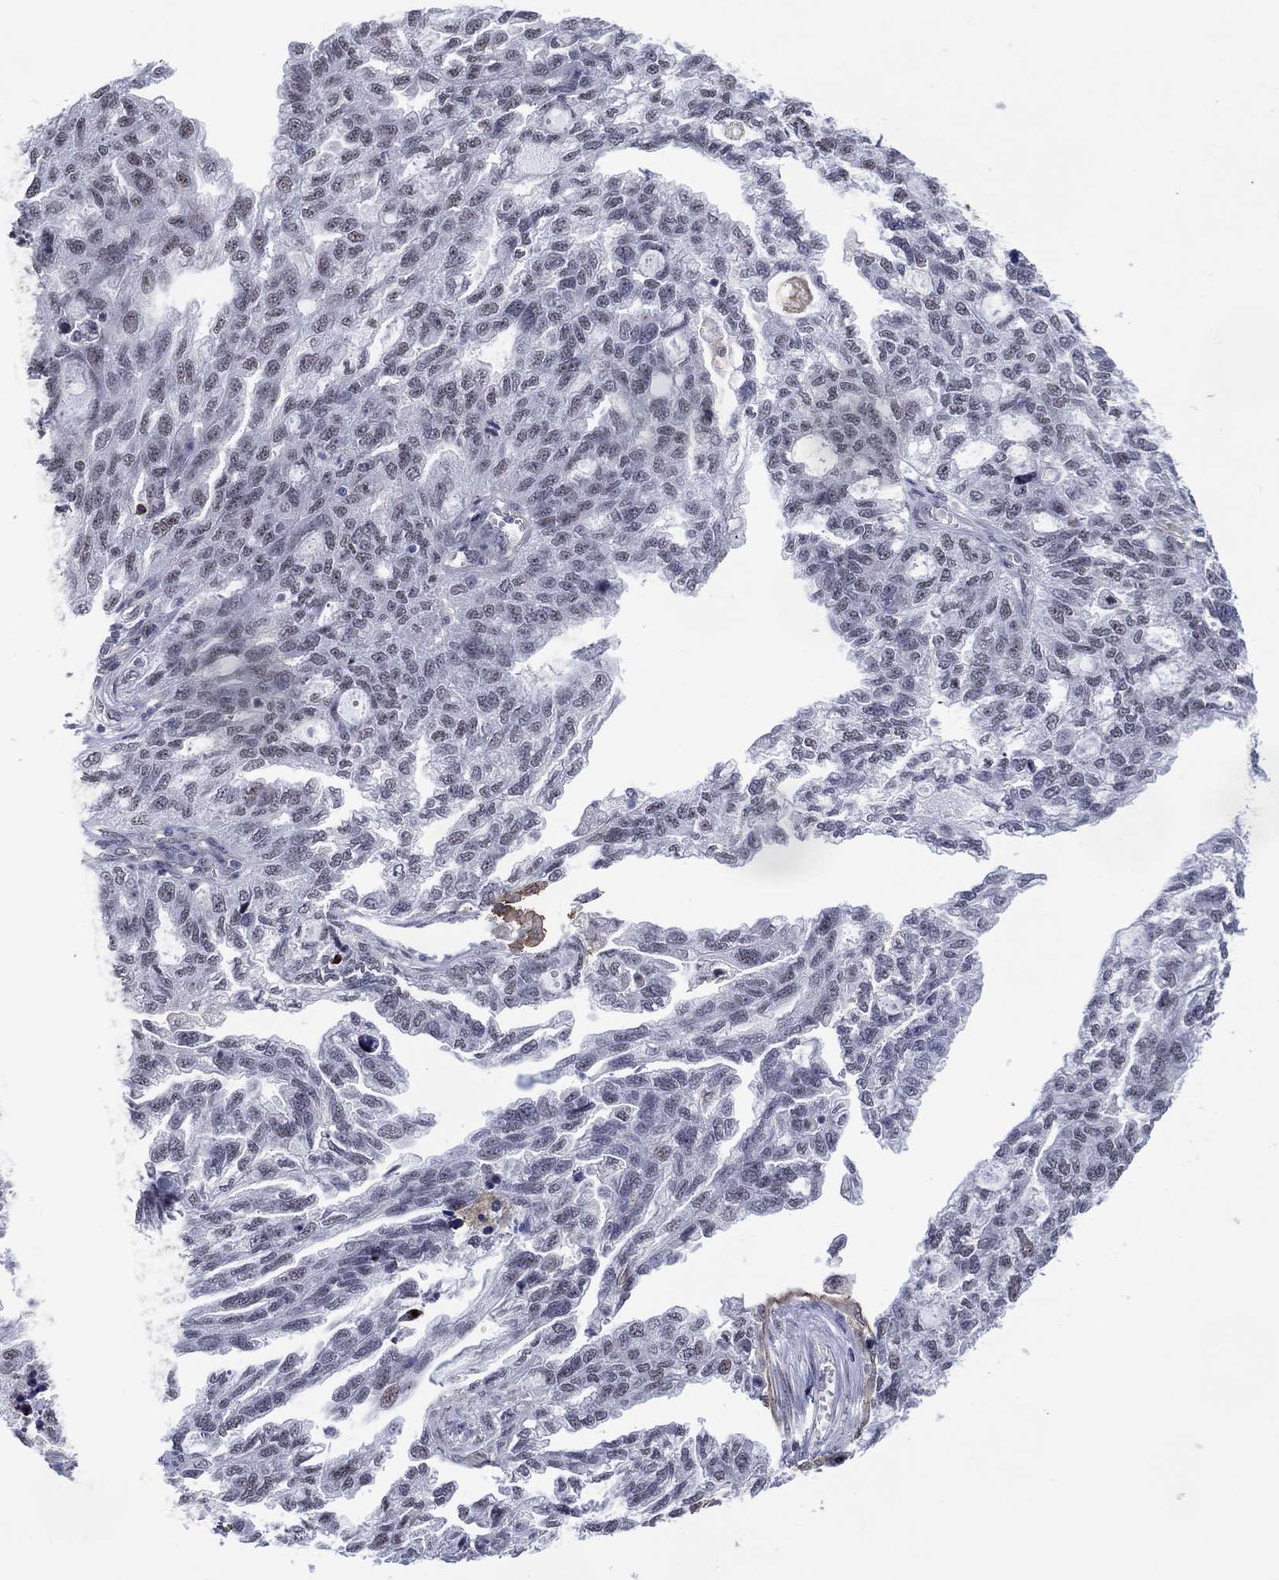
{"staining": {"intensity": "negative", "quantity": "none", "location": "none"}, "tissue": "ovarian cancer", "cell_type": "Tumor cells", "image_type": "cancer", "snomed": [{"axis": "morphology", "description": "Cystadenocarcinoma, serous, NOS"}, {"axis": "topography", "description": "Ovary"}], "caption": "Protein analysis of ovarian serous cystadenocarcinoma exhibits no significant staining in tumor cells.", "gene": "DPP4", "patient": {"sex": "female", "age": 51}}